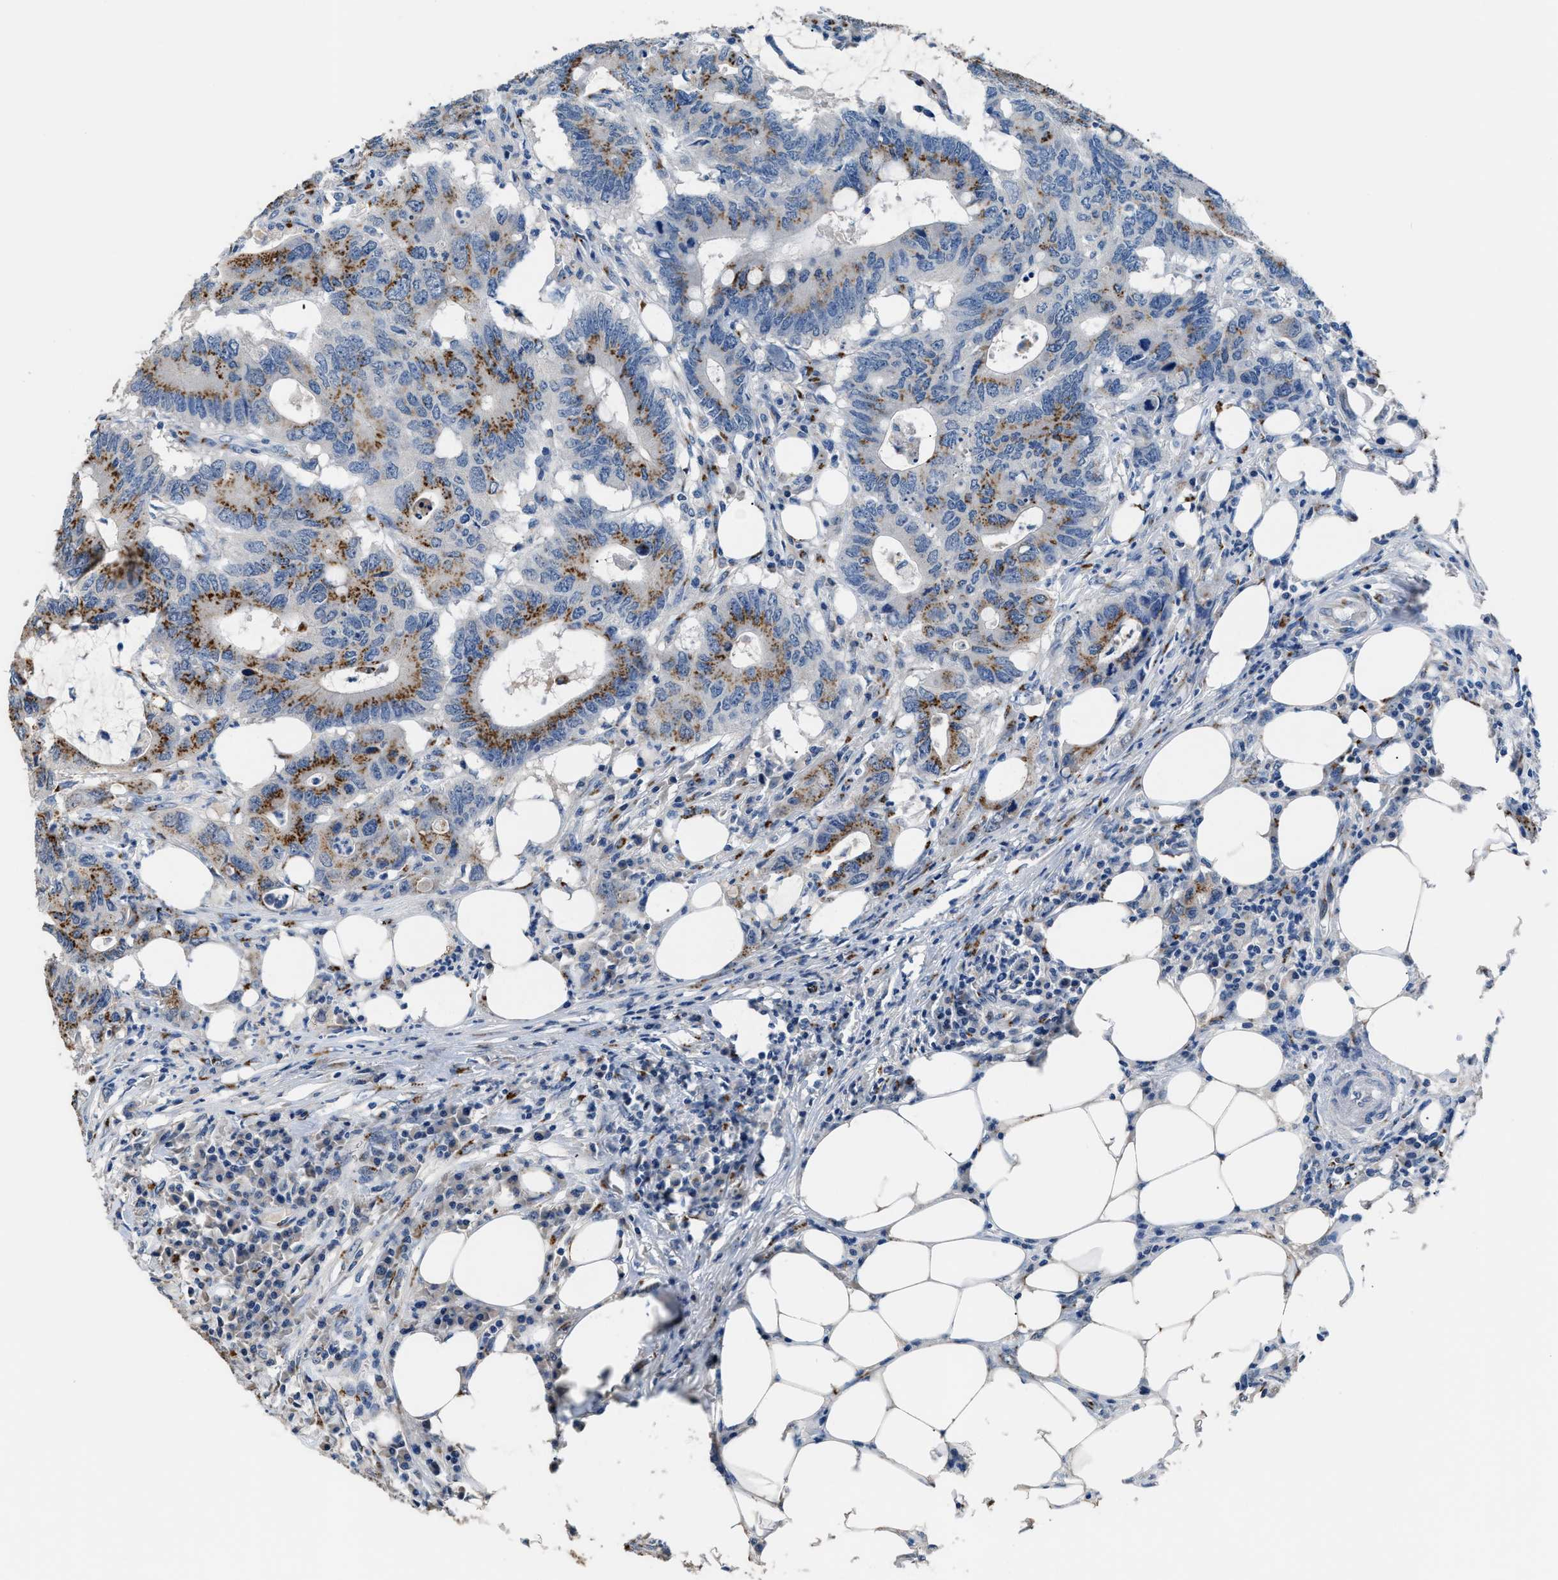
{"staining": {"intensity": "strong", "quantity": ">75%", "location": "cytoplasmic/membranous"}, "tissue": "colorectal cancer", "cell_type": "Tumor cells", "image_type": "cancer", "snomed": [{"axis": "morphology", "description": "Adenocarcinoma, NOS"}, {"axis": "topography", "description": "Colon"}], "caption": "Human colorectal cancer stained for a protein (brown) shows strong cytoplasmic/membranous positive expression in about >75% of tumor cells.", "gene": "GOLM1", "patient": {"sex": "male", "age": 71}}